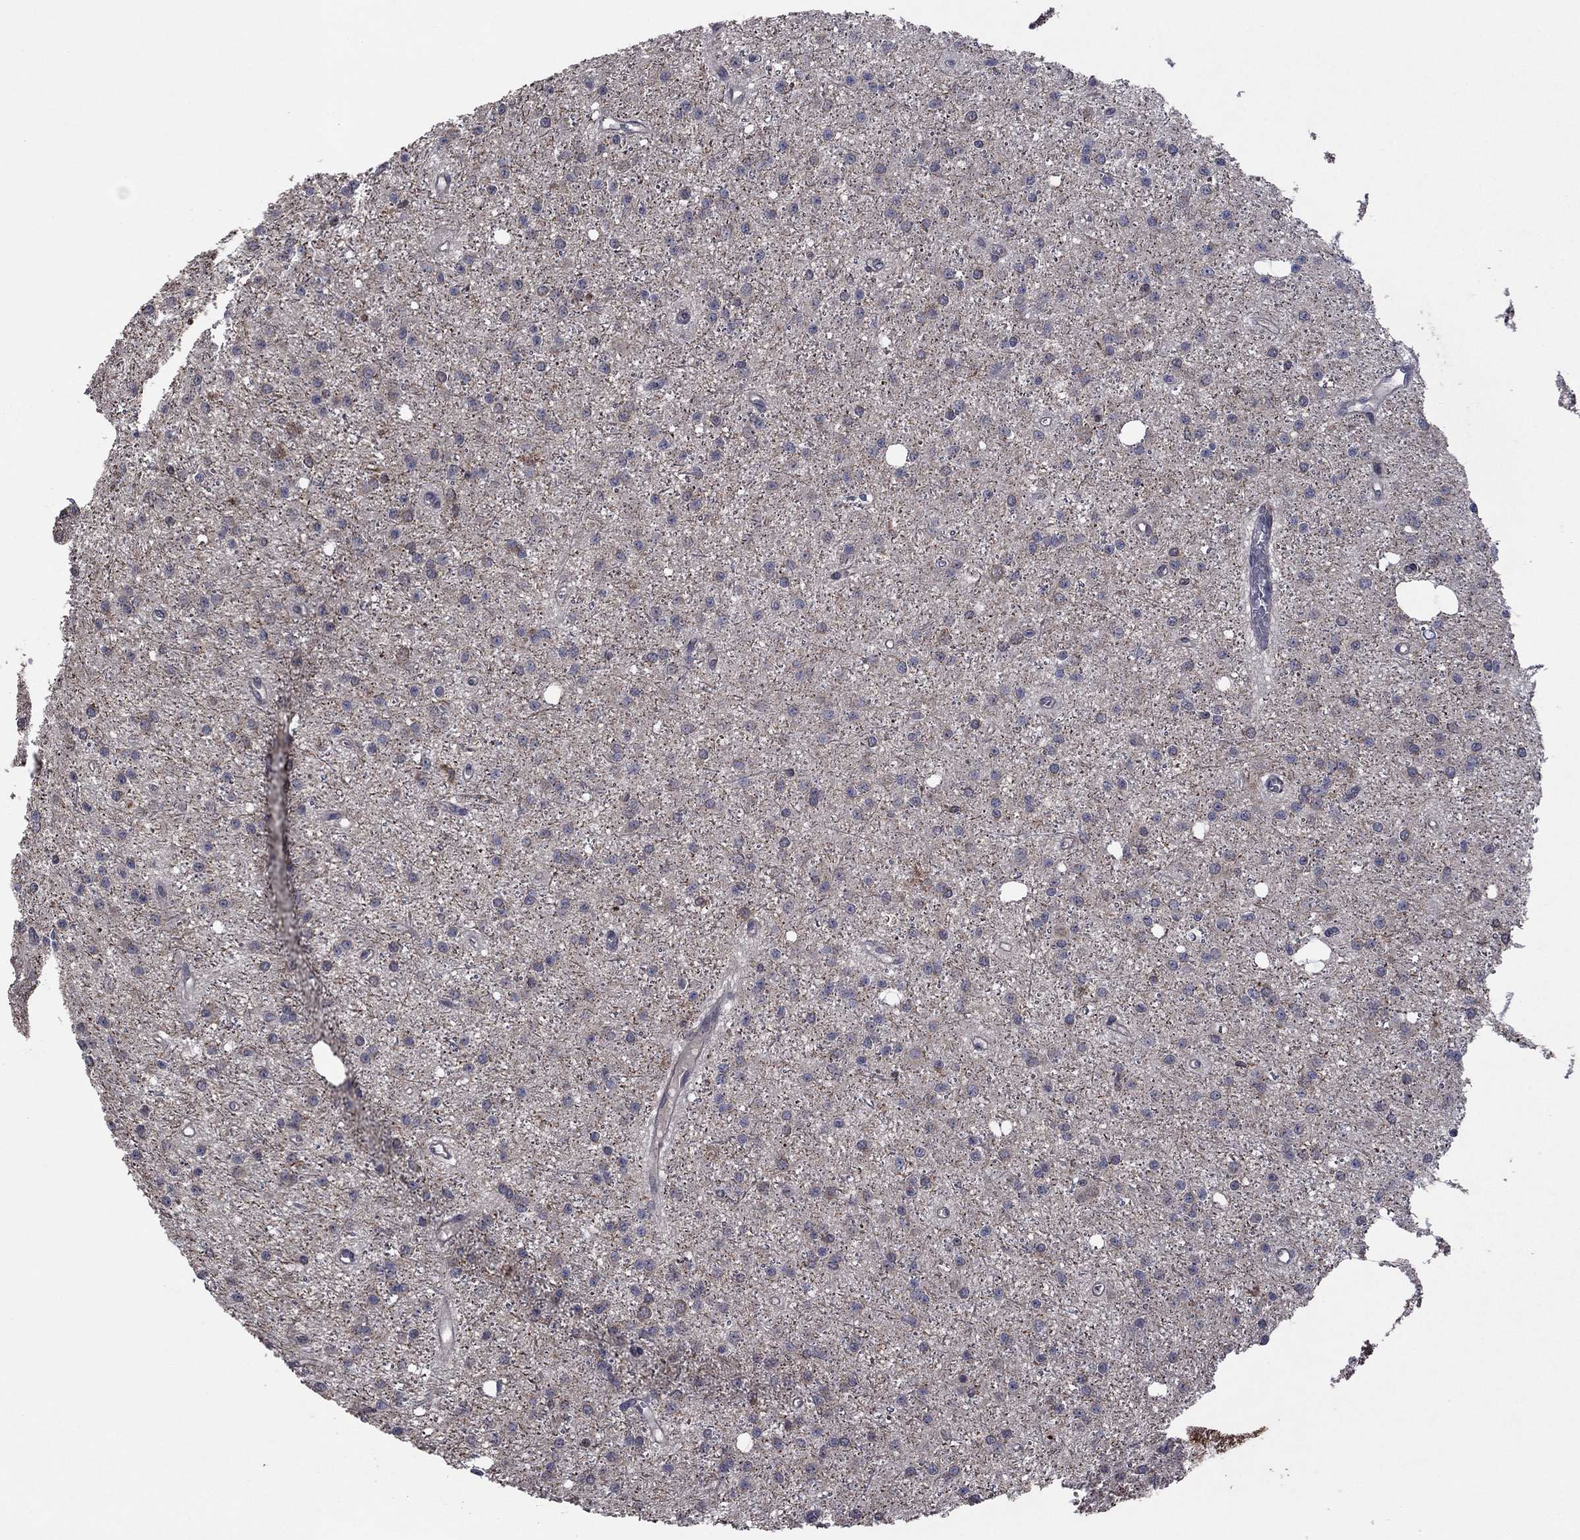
{"staining": {"intensity": "negative", "quantity": "none", "location": "none"}, "tissue": "glioma", "cell_type": "Tumor cells", "image_type": "cancer", "snomed": [{"axis": "morphology", "description": "Glioma, malignant, Low grade"}, {"axis": "topography", "description": "Brain"}], "caption": "Immunohistochemistry (IHC) micrograph of human glioma stained for a protein (brown), which displays no expression in tumor cells.", "gene": "MEA1", "patient": {"sex": "male", "age": 27}}